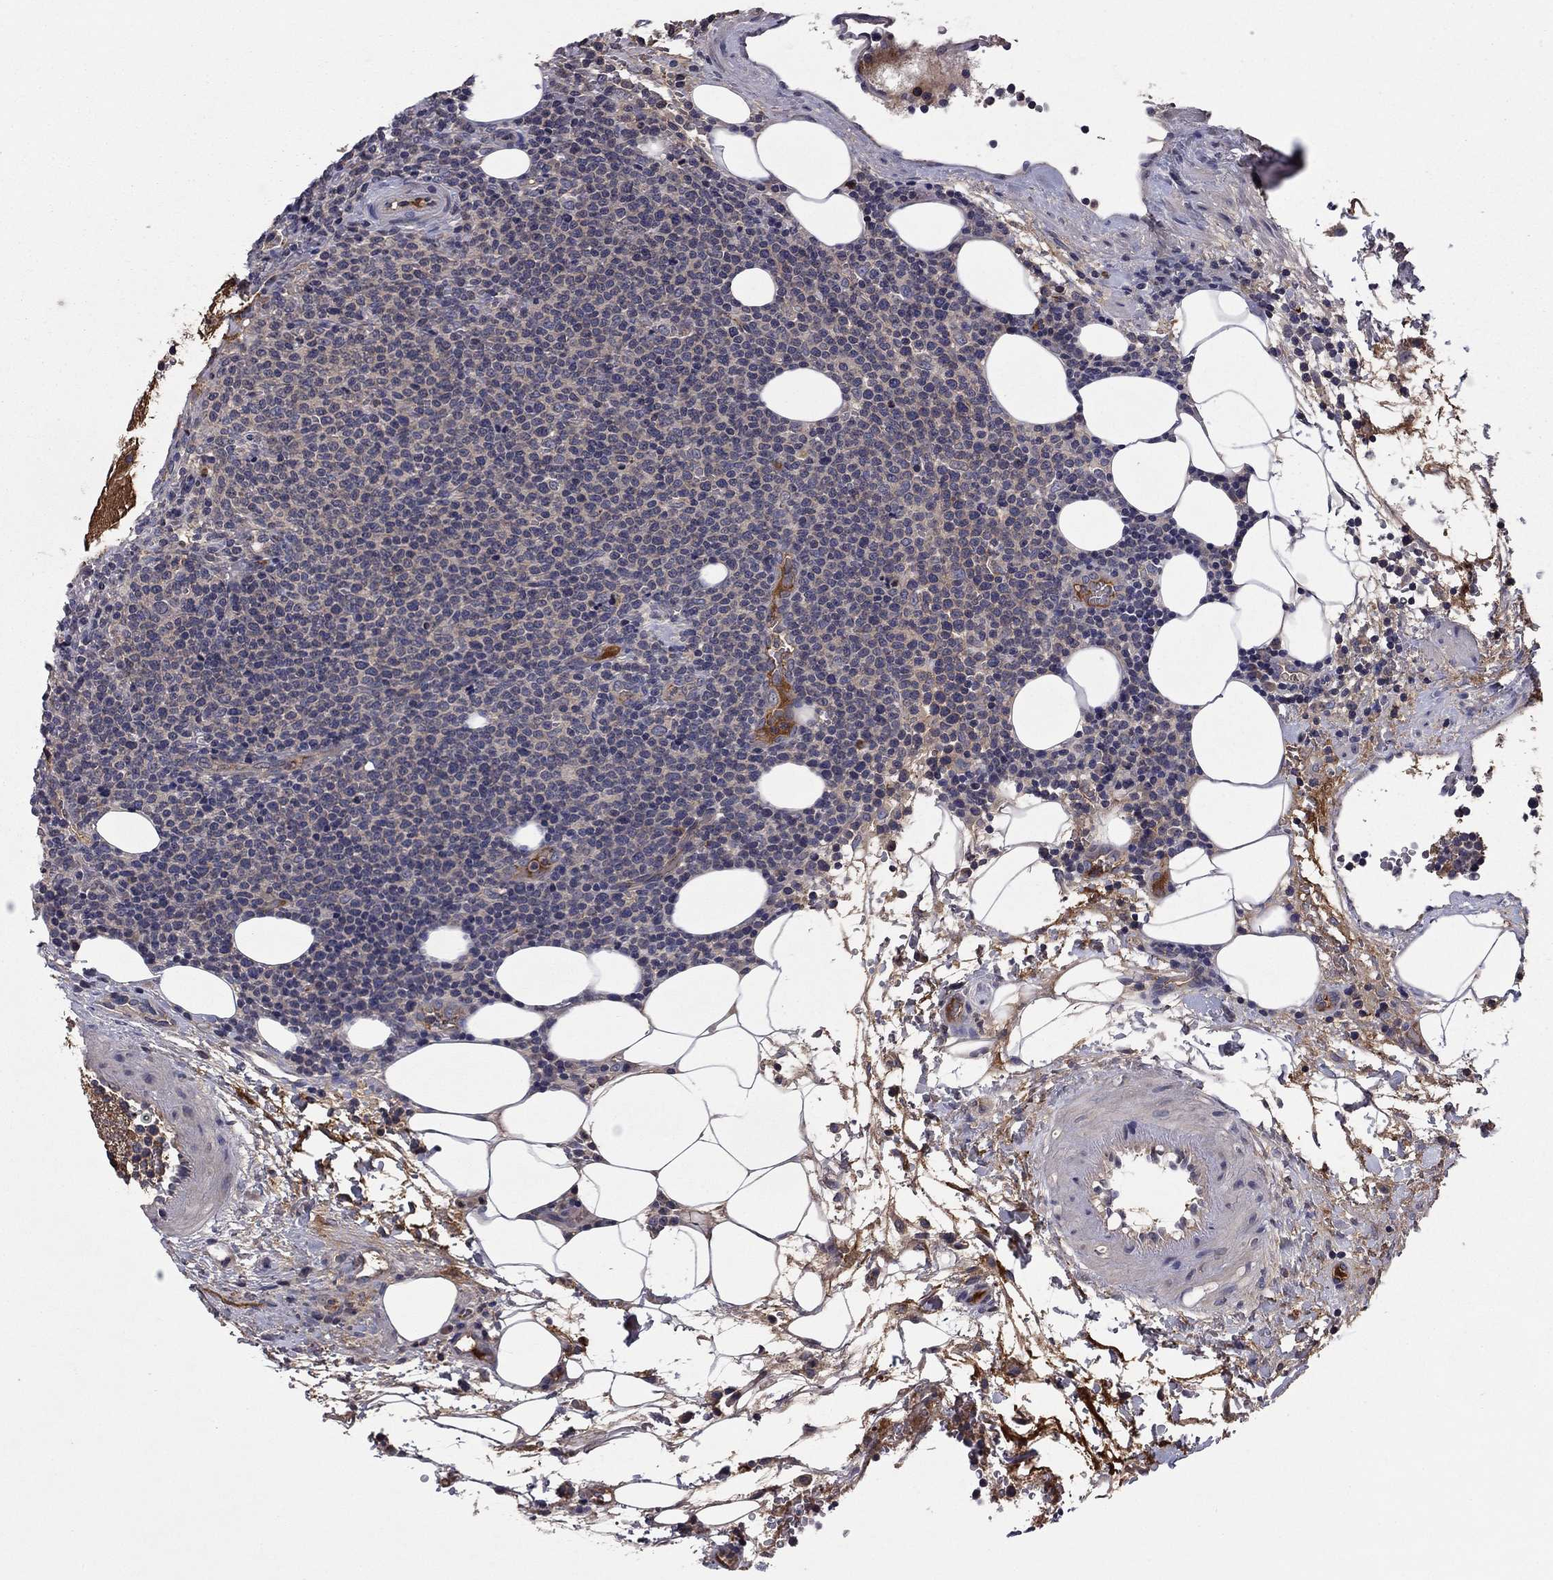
{"staining": {"intensity": "weak", "quantity": "<25%", "location": "cytoplasmic/membranous"}, "tissue": "lymphoma", "cell_type": "Tumor cells", "image_type": "cancer", "snomed": [{"axis": "morphology", "description": "Malignant lymphoma, non-Hodgkin's type, High grade"}, {"axis": "topography", "description": "Lymph node"}], "caption": "Tumor cells show no significant protein staining in malignant lymphoma, non-Hodgkin's type (high-grade).", "gene": "PROS1", "patient": {"sex": "male", "age": 61}}